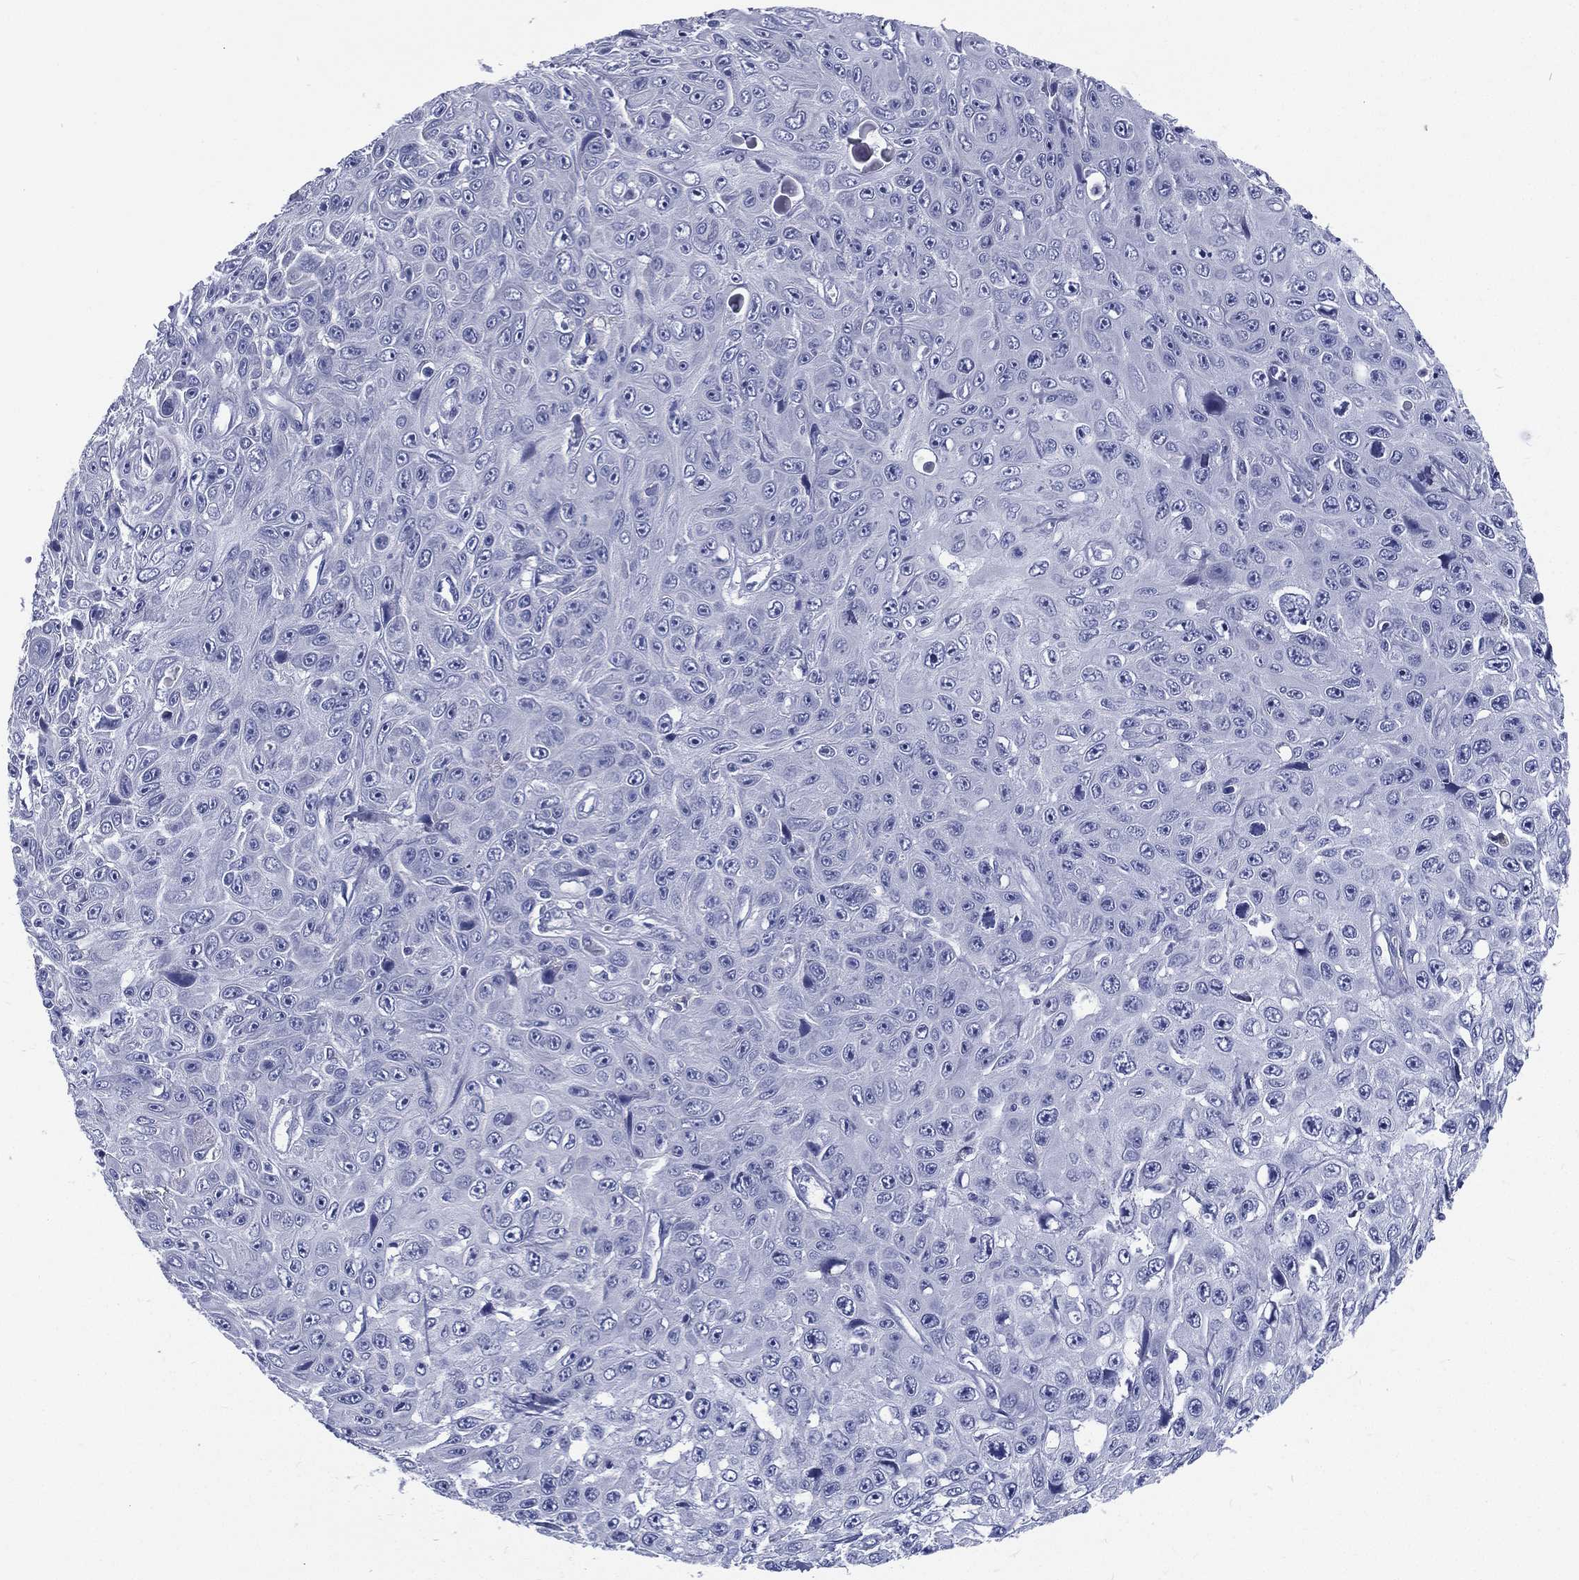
{"staining": {"intensity": "negative", "quantity": "none", "location": "none"}, "tissue": "skin cancer", "cell_type": "Tumor cells", "image_type": "cancer", "snomed": [{"axis": "morphology", "description": "Squamous cell carcinoma, NOS"}, {"axis": "topography", "description": "Skin"}], "caption": "Immunohistochemistry image of neoplastic tissue: skin squamous cell carcinoma stained with DAB demonstrates no significant protein expression in tumor cells.", "gene": "RSPH4A", "patient": {"sex": "male", "age": 82}}